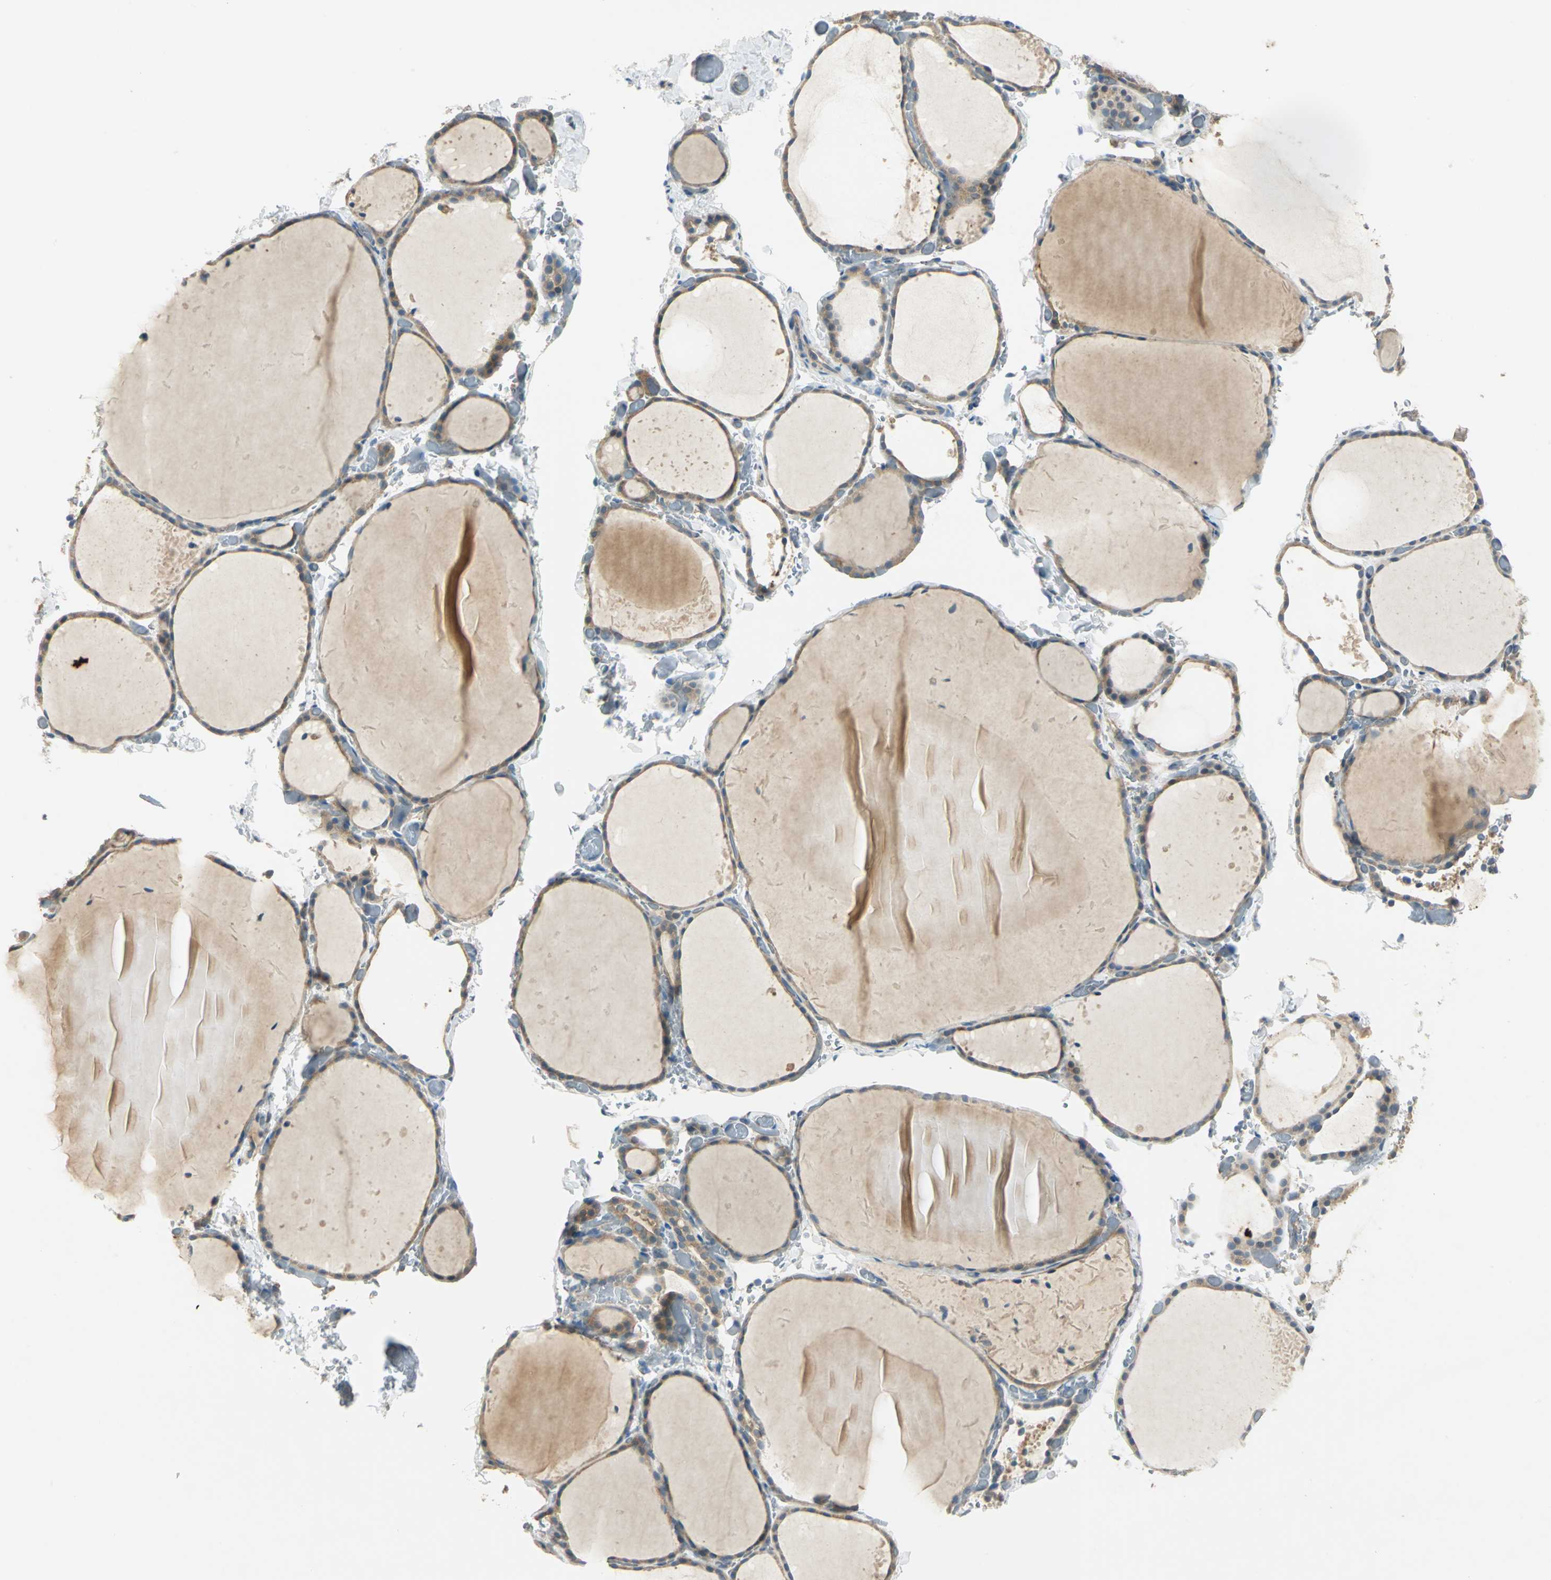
{"staining": {"intensity": "moderate", "quantity": ">75%", "location": "cytoplasmic/membranous"}, "tissue": "thyroid gland", "cell_type": "Glandular cells", "image_type": "normal", "snomed": [{"axis": "morphology", "description": "Normal tissue, NOS"}, {"axis": "topography", "description": "Thyroid gland"}], "caption": "Moderate cytoplasmic/membranous positivity is appreciated in approximately >75% of glandular cells in unremarkable thyroid gland.", "gene": "SHC2", "patient": {"sex": "female", "age": 22}}